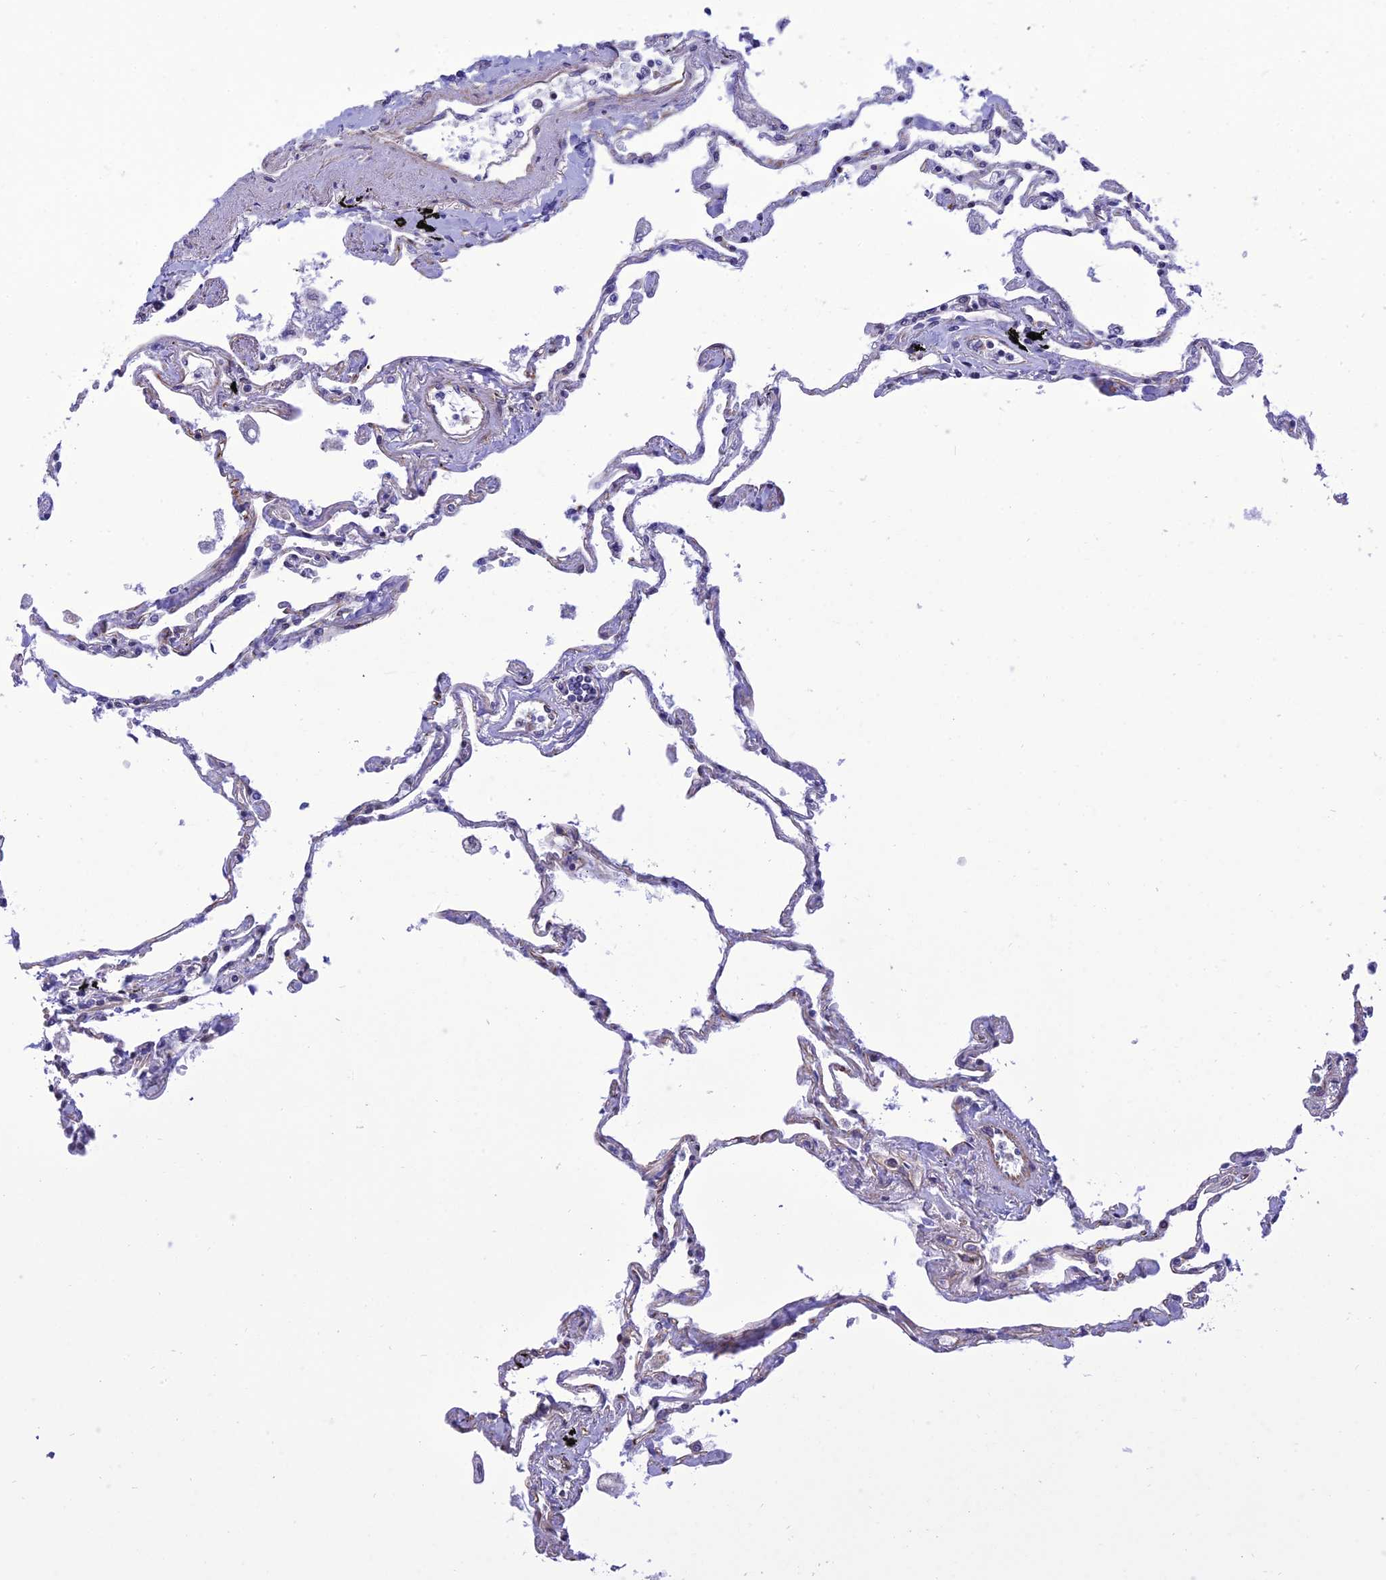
{"staining": {"intensity": "moderate", "quantity": "25%-75%", "location": "cytoplasmic/membranous,nuclear"}, "tissue": "lung", "cell_type": "Alveolar cells", "image_type": "normal", "snomed": [{"axis": "morphology", "description": "Normal tissue, NOS"}, {"axis": "topography", "description": "Lung"}], "caption": "Lung was stained to show a protein in brown. There is medium levels of moderate cytoplasmic/membranous,nuclear expression in about 25%-75% of alveolar cells. The staining was performed using DAB (3,3'-diaminobenzidine), with brown indicating positive protein expression. Nuclei are stained blue with hematoxylin.", "gene": "PAGR1", "patient": {"sex": "female", "age": 67}}